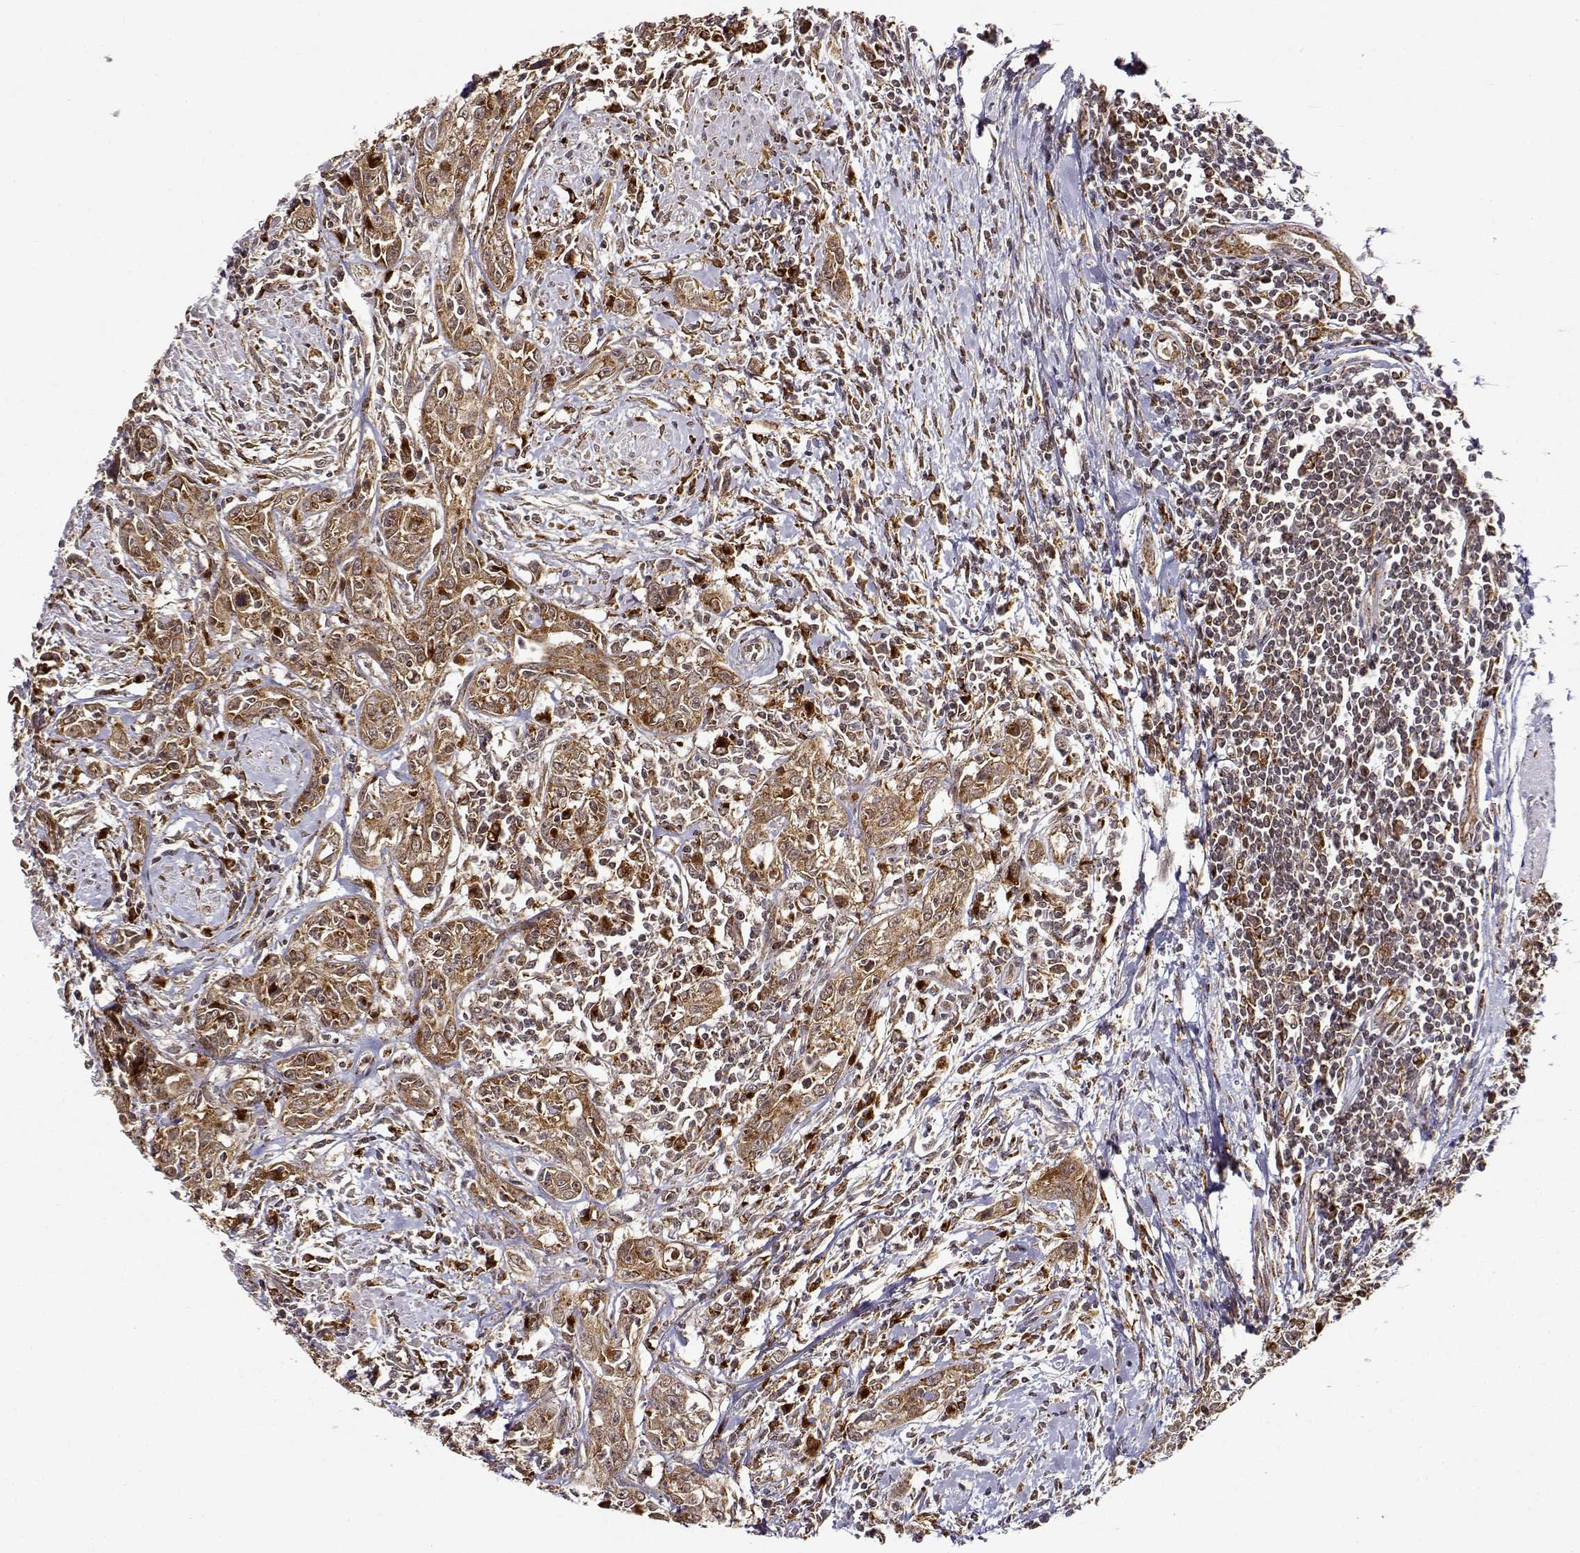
{"staining": {"intensity": "strong", "quantity": ">75%", "location": "cytoplasmic/membranous"}, "tissue": "urothelial cancer", "cell_type": "Tumor cells", "image_type": "cancer", "snomed": [{"axis": "morphology", "description": "Urothelial carcinoma, High grade"}, {"axis": "topography", "description": "Urinary bladder"}], "caption": "Tumor cells exhibit strong cytoplasmic/membranous expression in approximately >75% of cells in urothelial cancer. The protein of interest is stained brown, and the nuclei are stained in blue (DAB (3,3'-diaminobenzidine) IHC with brightfield microscopy, high magnification).", "gene": "RNF13", "patient": {"sex": "male", "age": 83}}